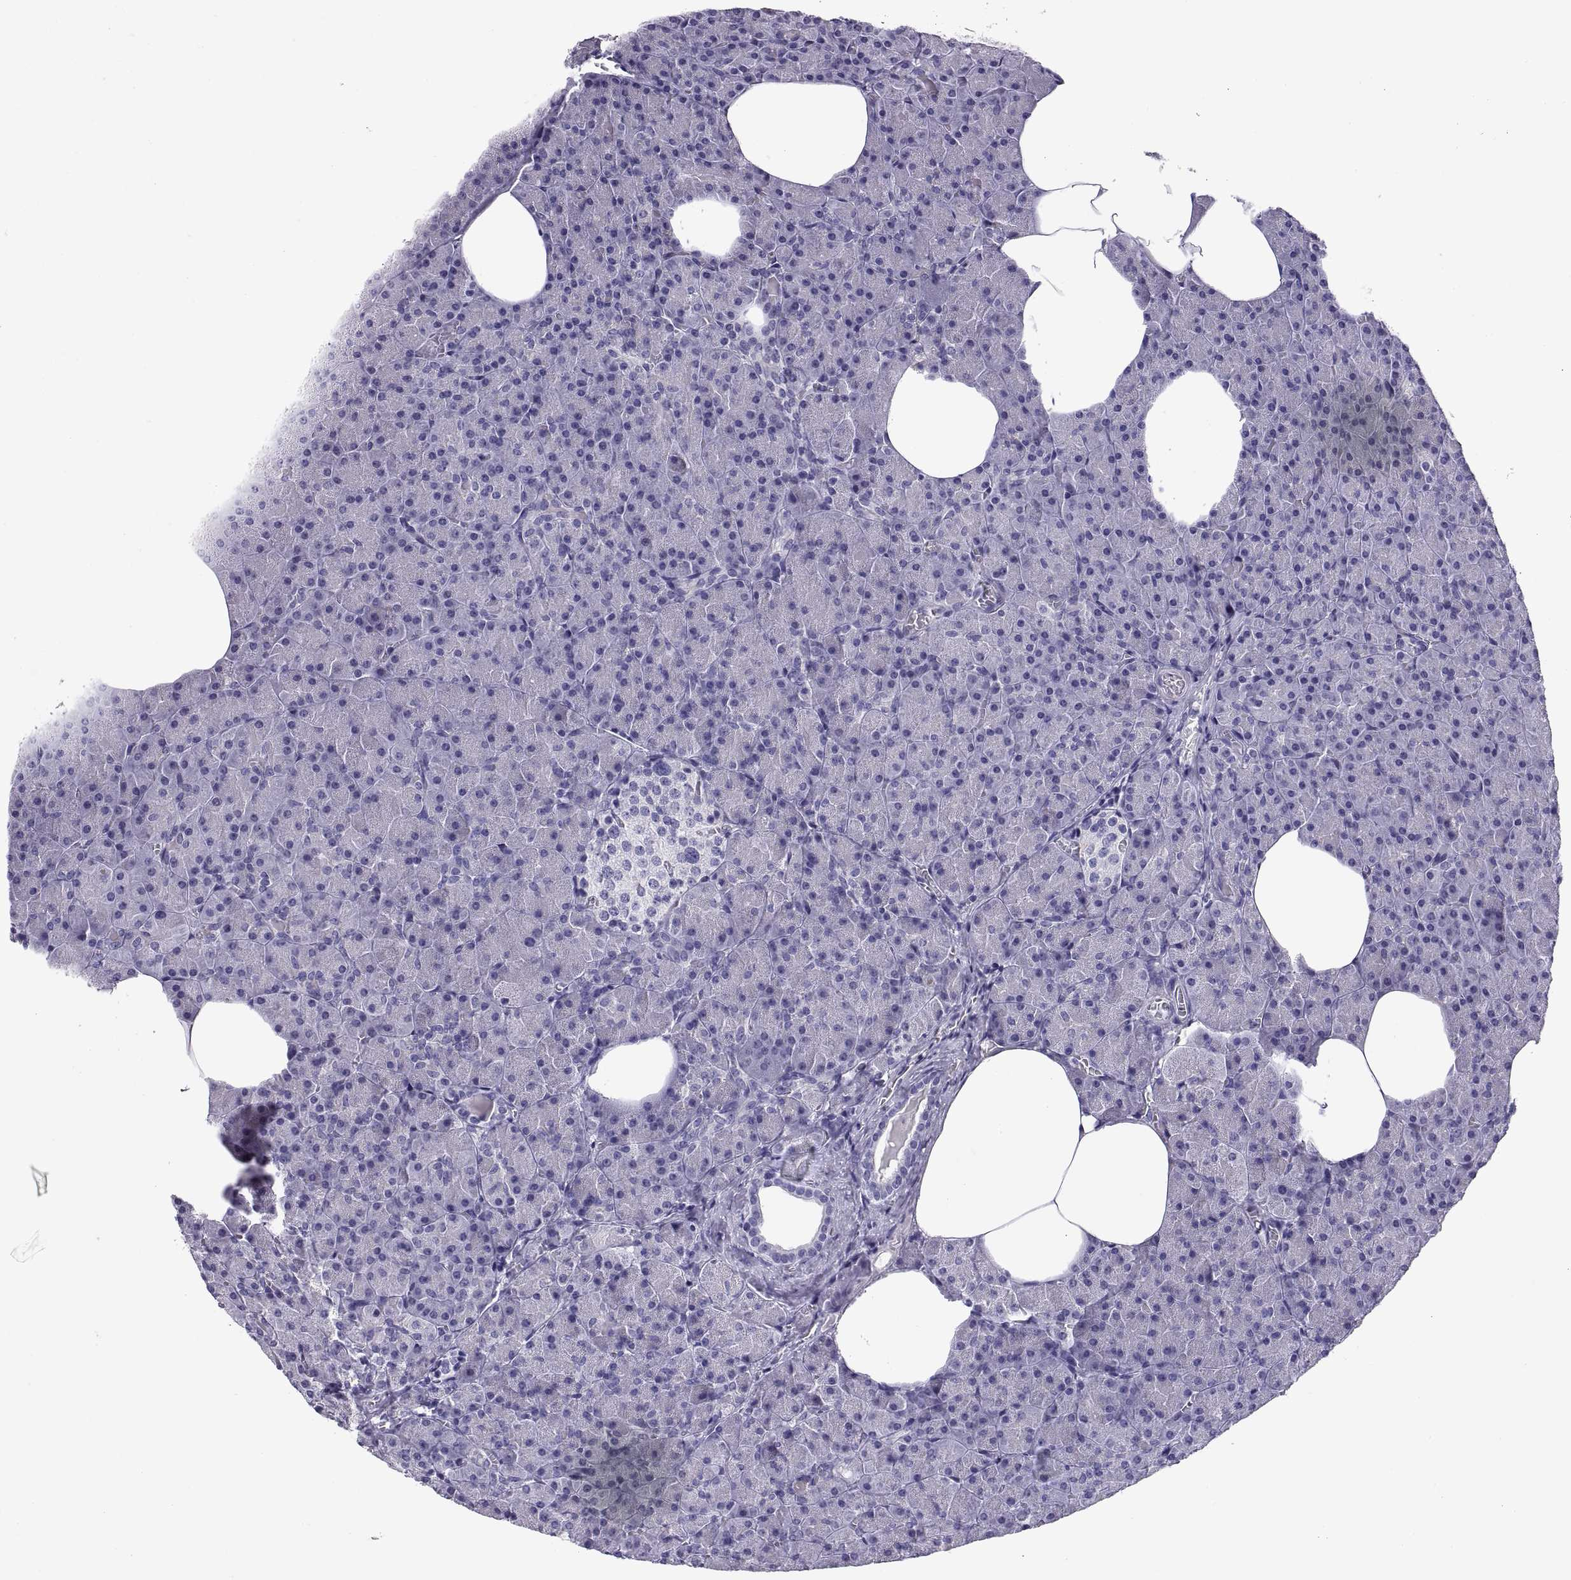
{"staining": {"intensity": "negative", "quantity": "none", "location": "none"}, "tissue": "pancreas", "cell_type": "Exocrine glandular cells", "image_type": "normal", "snomed": [{"axis": "morphology", "description": "Normal tissue, NOS"}, {"axis": "topography", "description": "Pancreas"}], "caption": "The immunohistochemistry micrograph has no significant positivity in exocrine glandular cells of pancreas. (DAB (3,3'-diaminobenzidine) immunohistochemistry (IHC) with hematoxylin counter stain).", "gene": "RGS20", "patient": {"sex": "female", "age": 45}}